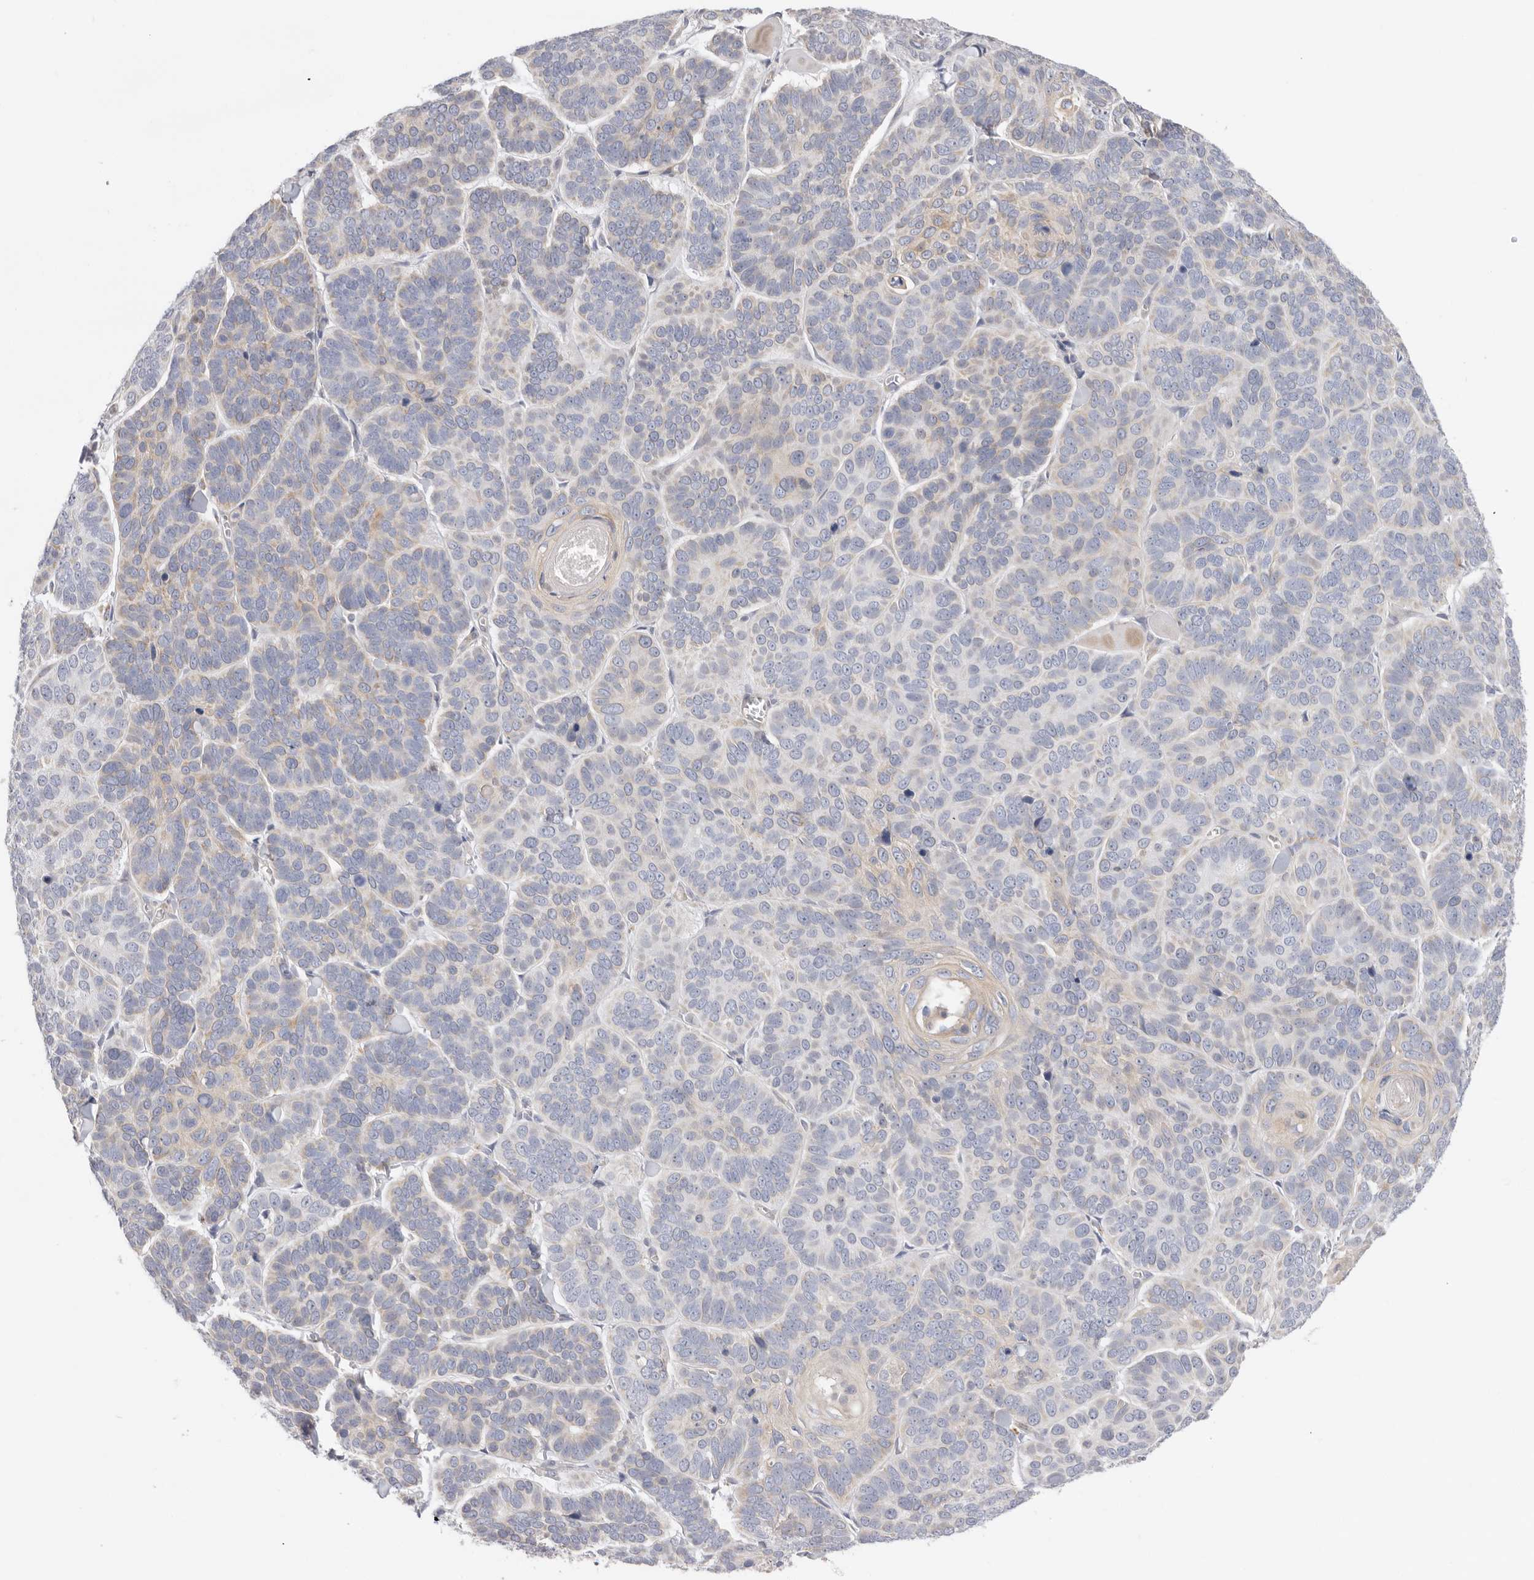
{"staining": {"intensity": "weak", "quantity": "<25%", "location": "cytoplasmic/membranous"}, "tissue": "skin cancer", "cell_type": "Tumor cells", "image_type": "cancer", "snomed": [{"axis": "morphology", "description": "Basal cell carcinoma"}, {"axis": "topography", "description": "Skin"}], "caption": "This photomicrograph is of skin cancer (basal cell carcinoma) stained with IHC to label a protein in brown with the nuclei are counter-stained blue. There is no expression in tumor cells. (Brightfield microscopy of DAB (3,3'-diaminobenzidine) immunohistochemistry (IHC) at high magnification).", "gene": "USH1C", "patient": {"sex": "male", "age": 62}}